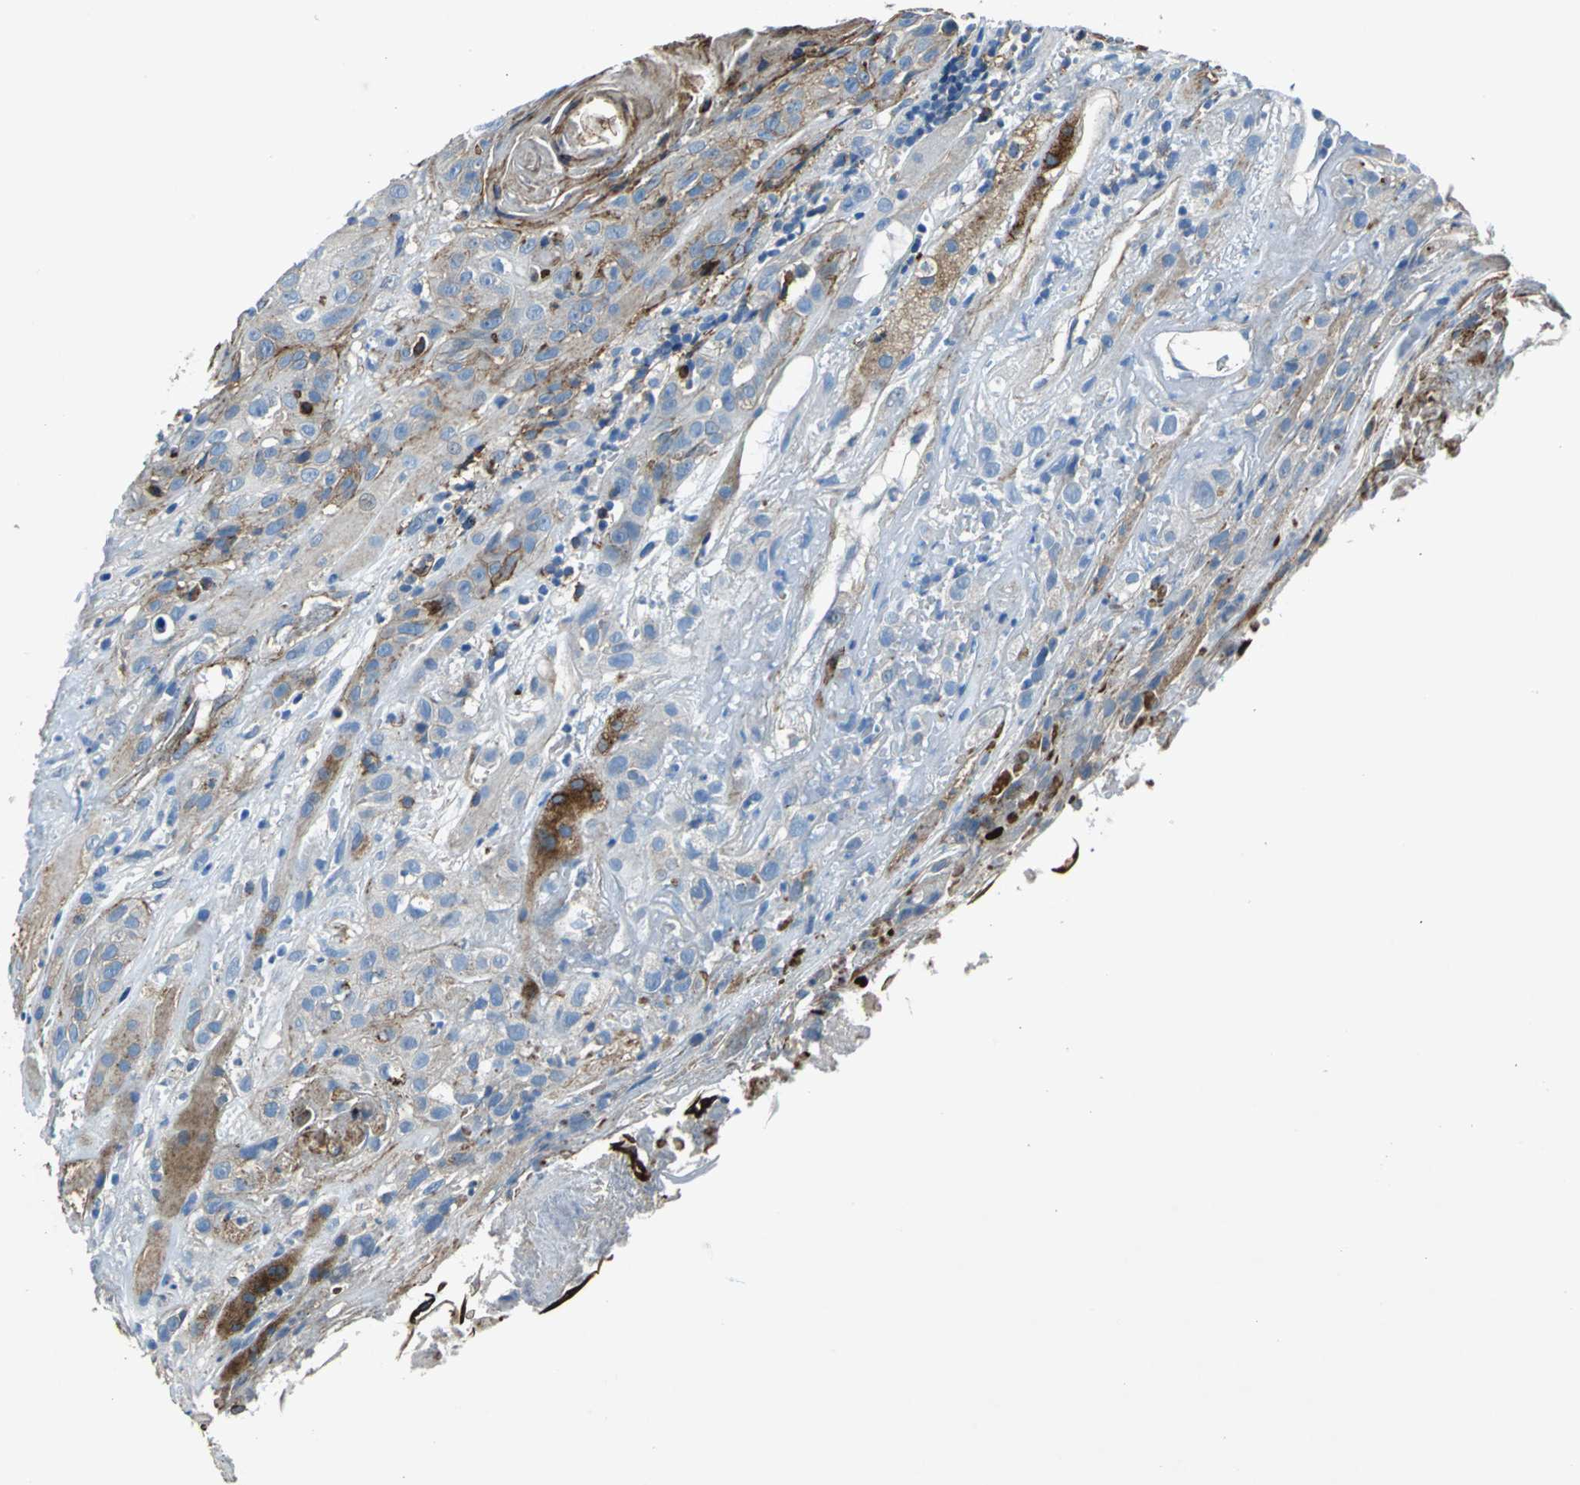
{"staining": {"intensity": "strong", "quantity": ">75%", "location": "cytoplasmic/membranous"}, "tissue": "head and neck cancer", "cell_type": "Tumor cells", "image_type": "cancer", "snomed": [{"axis": "morphology", "description": "Squamous cell carcinoma, NOS"}, {"axis": "topography", "description": "Head-Neck"}], "caption": "Head and neck squamous cell carcinoma stained with DAB immunohistochemistry demonstrates high levels of strong cytoplasmic/membranous expression in approximately >75% of tumor cells. The staining was performed using DAB (3,3'-diaminobenzidine), with brown indicating positive protein expression. Nuclei are stained blue with hematoxylin.", "gene": "RPS13", "patient": {"sex": "female", "age": 84}}